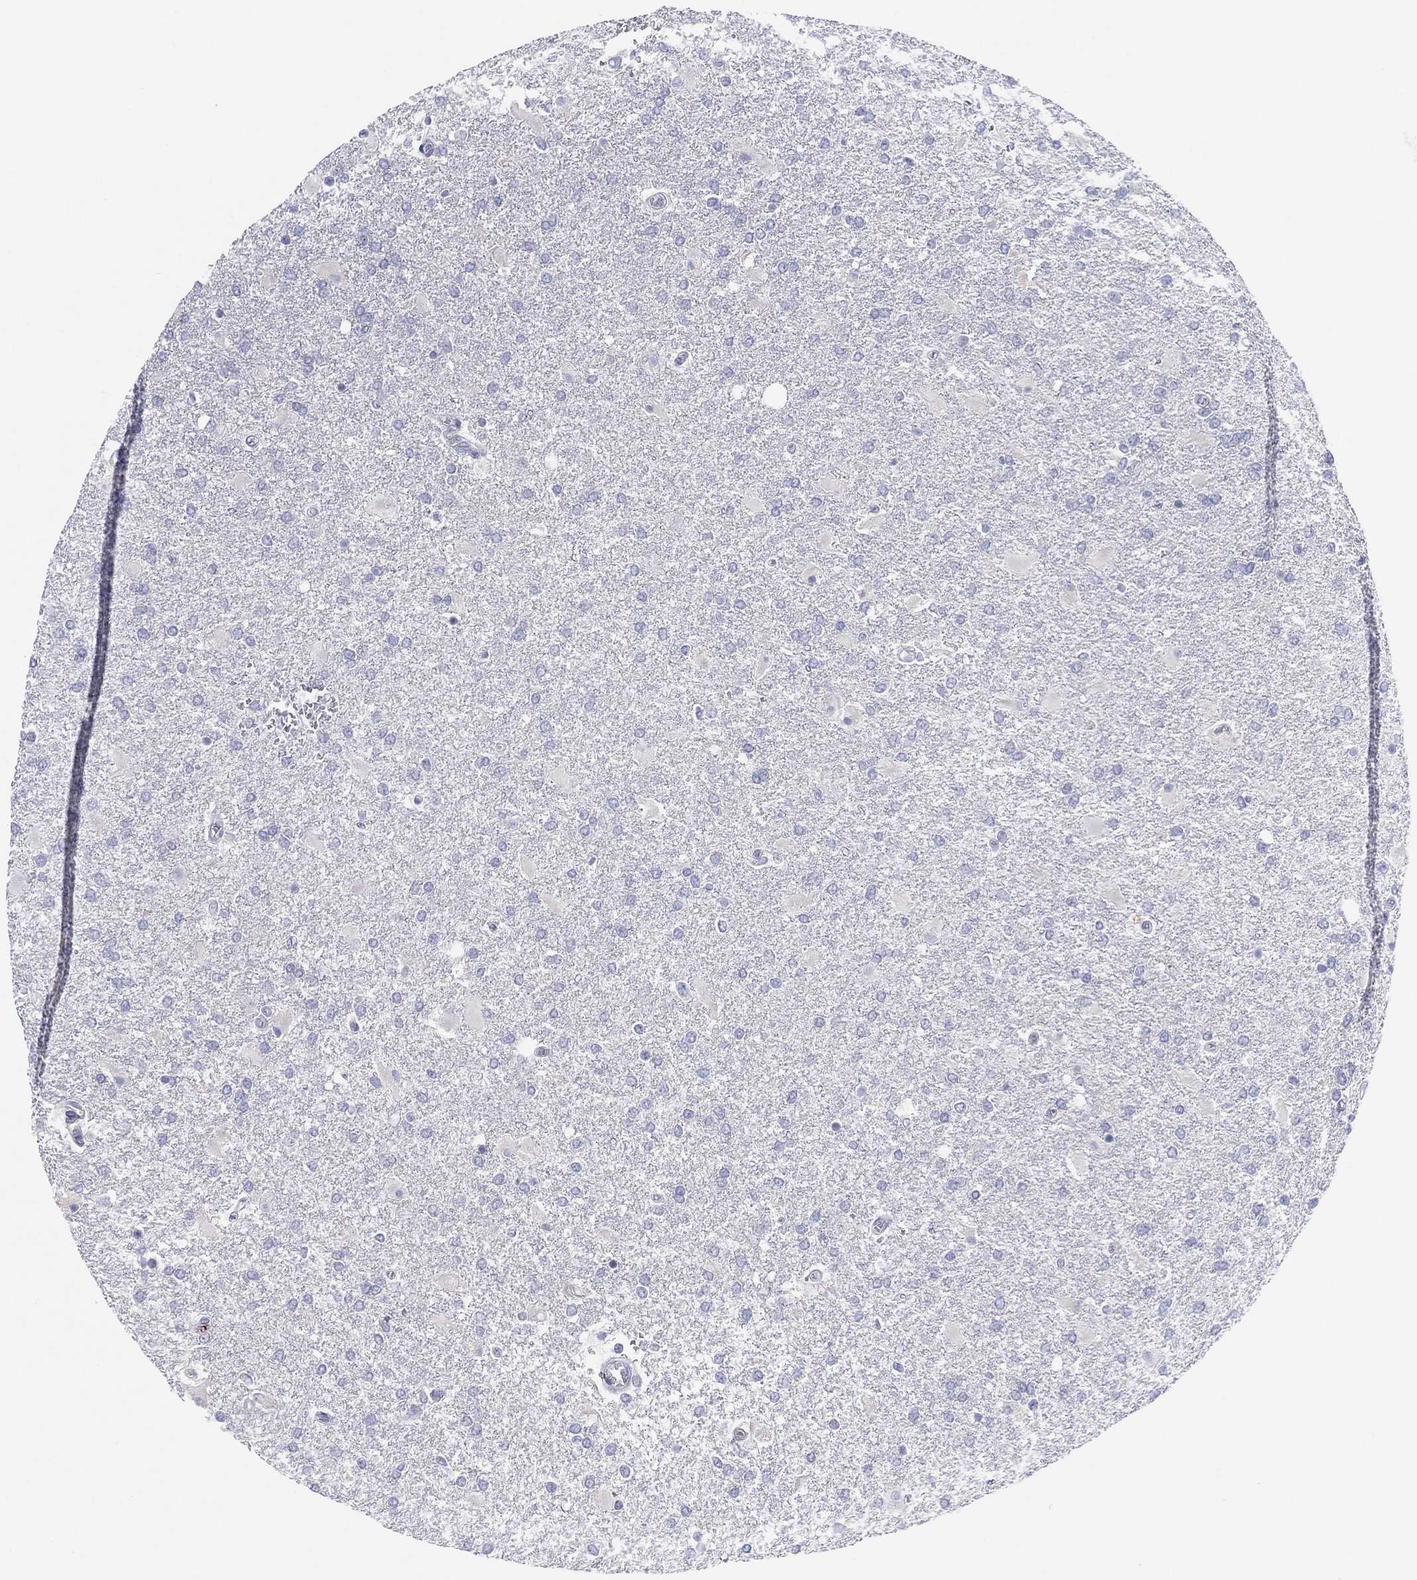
{"staining": {"intensity": "negative", "quantity": "none", "location": "none"}, "tissue": "glioma", "cell_type": "Tumor cells", "image_type": "cancer", "snomed": [{"axis": "morphology", "description": "Glioma, malignant, High grade"}, {"axis": "topography", "description": "Cerebral cortex"}], "caption": "Tumor cells show no significant protein expression in malignant glioma (high-grade).", "gene": "TMEM40", "patient": {"sex": "male", "age": 79}}